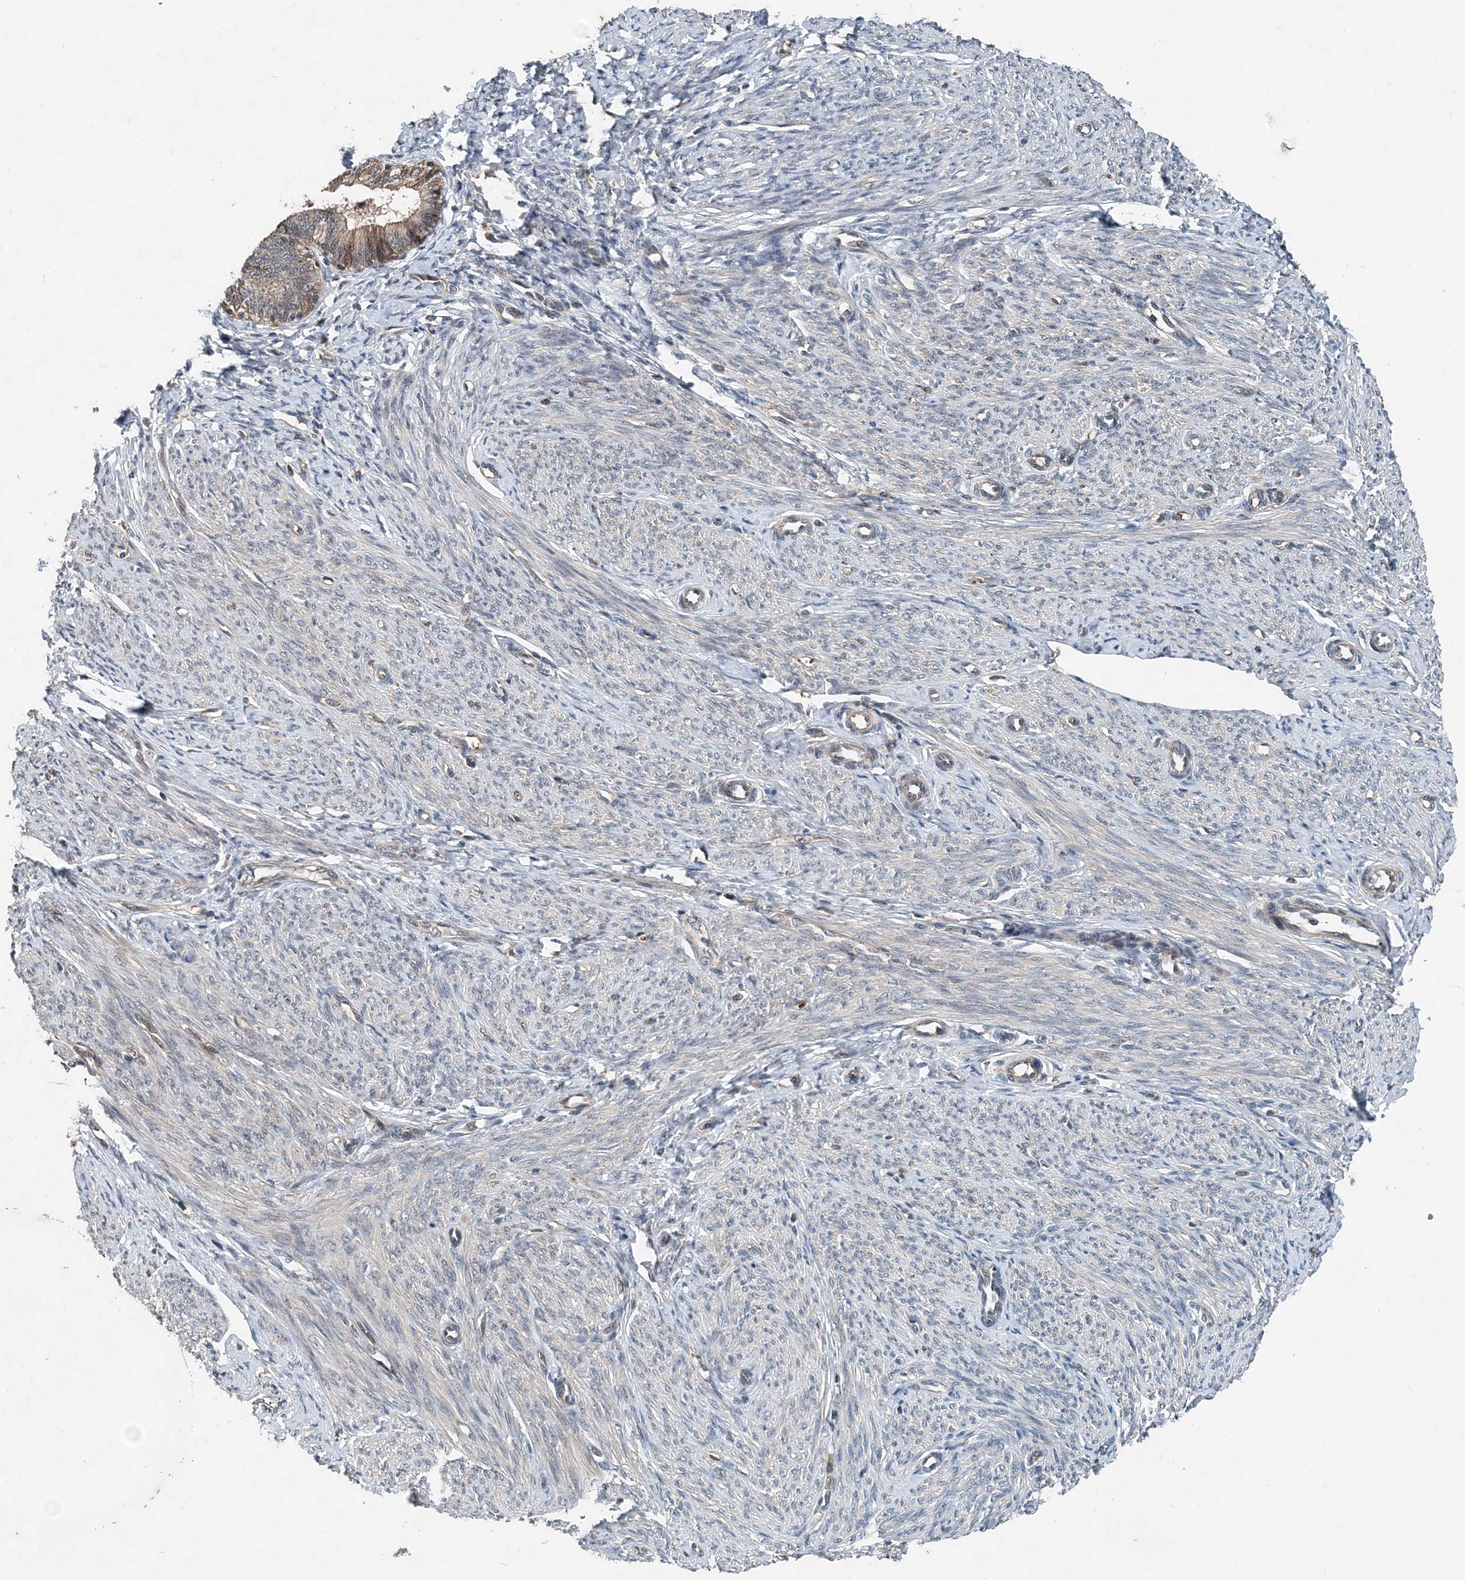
{"staining": {"intensity": "weak", "quantity": "<25%", "location": "cytoplasmic/membranous,nuclear"}, "tissue": "endometrium", "cell_type": "Cells in endometrial stroma", "image_type": "normal", "snomed": [{"axis": "morphology", "description": "Normal tissue, NOS"}, {"axis": "topography", "description": "Endometrium"}], "caption": "High magnification brightfield microscopy of unremarkable endometrium stained with DAB (3,3'-diaminobenzidine) (brown) and counterstained with hematoxylin (blue): cells in endometrial stroma show no significant staining.", "gene": "SMPD3", "patient": {"sex": "female", "age": 72}}